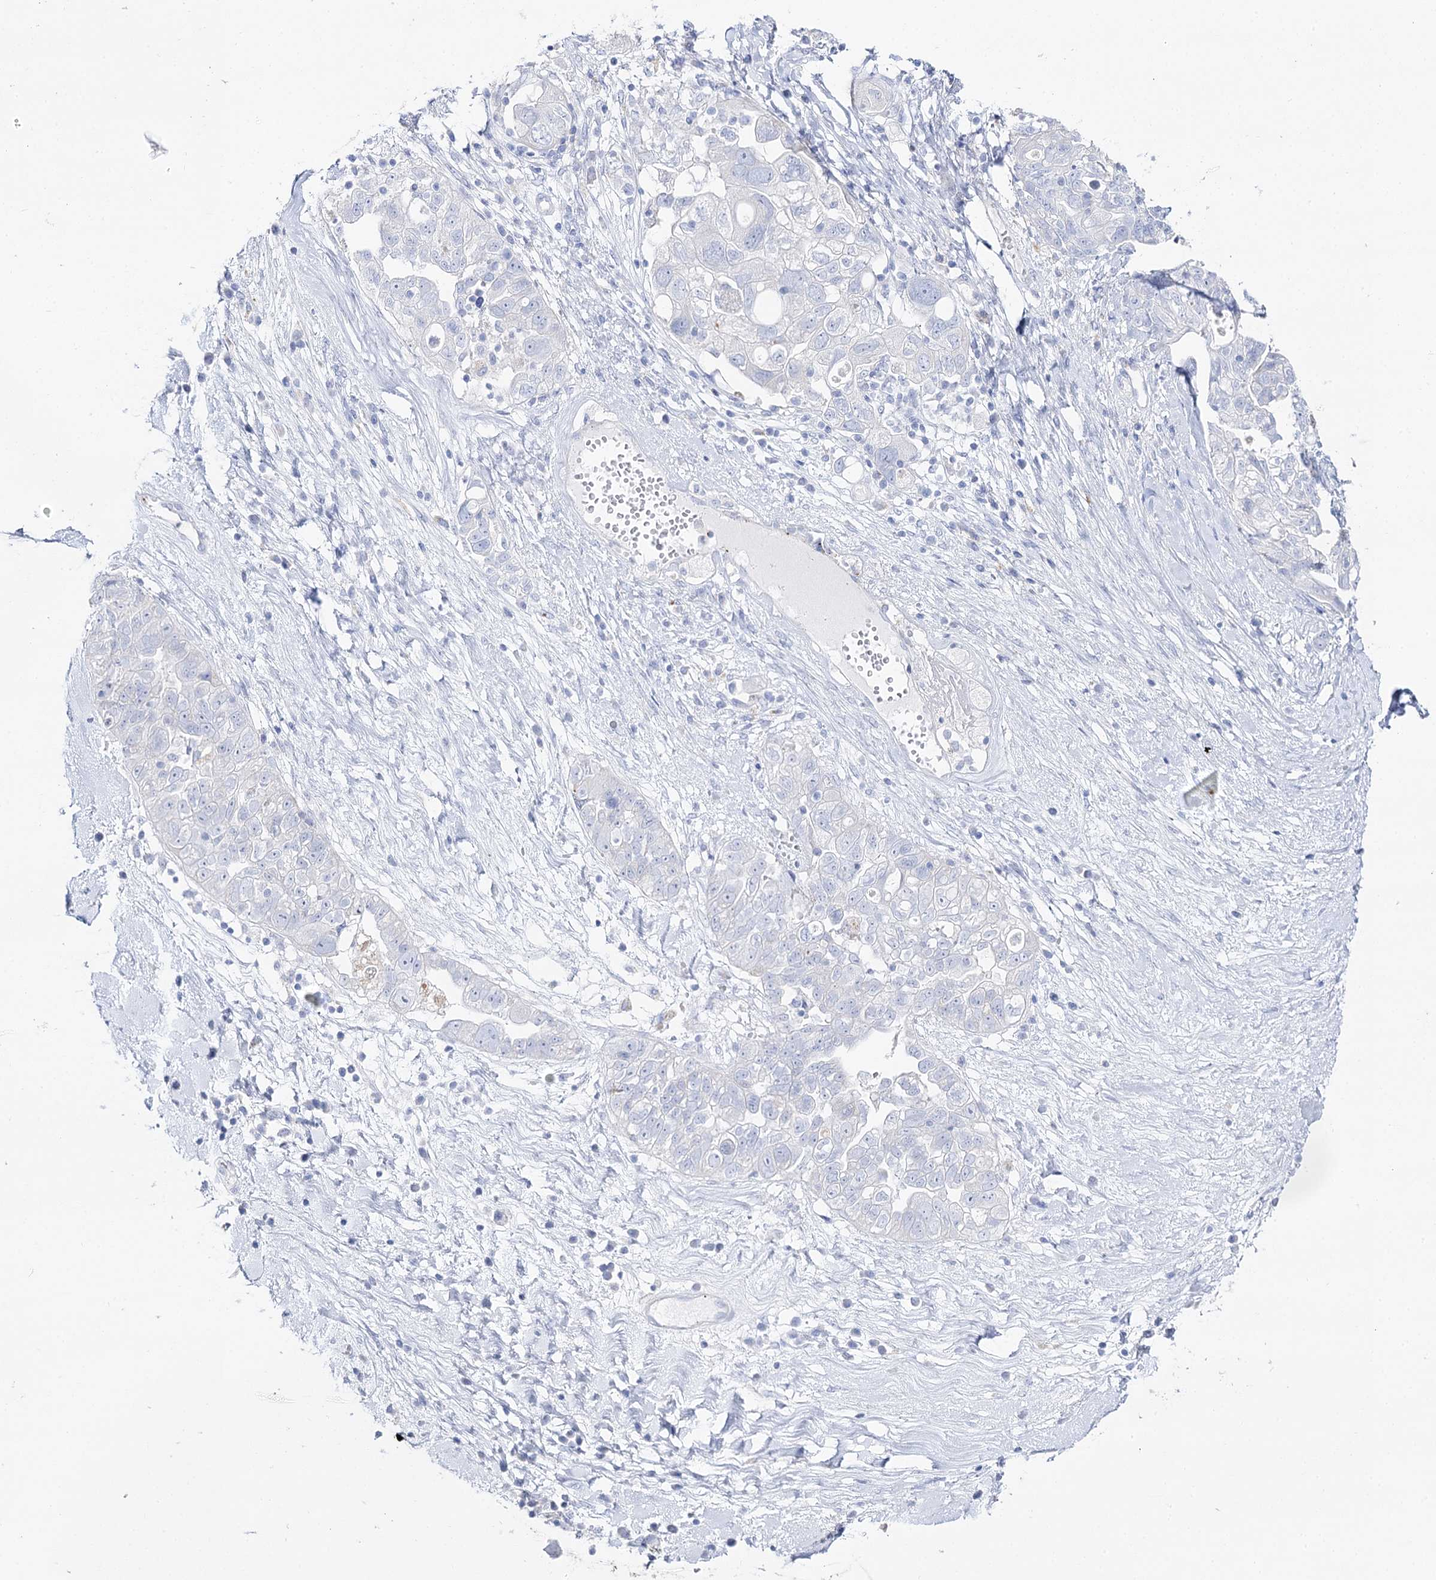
{"staining": {"intensity": "negative", "quantity": "none", "location": "none"}, "tissue": "ovarian cancer", "cell_type": "Tumor cells", "image_type": "cancer", "snomed": [{"axis": "morphology", "description": "Carcinoma, NOS"}, {"axis": "morphology", "description": "Cystadenocarcinoma, serous, NOS"}, {"axis": "topography", "description": "Ovary"}], "caption": "Immunohistochemistry histopathology image of human ovarian cancer stained for a protein (brown), which reveals no expression in tumor cells. (Brightfield microscopy of DAB immunohistochemistry (IHC) at high magnification).", "gene": "SLC3A1", "patient": {"sex": "female", "age": 69}}